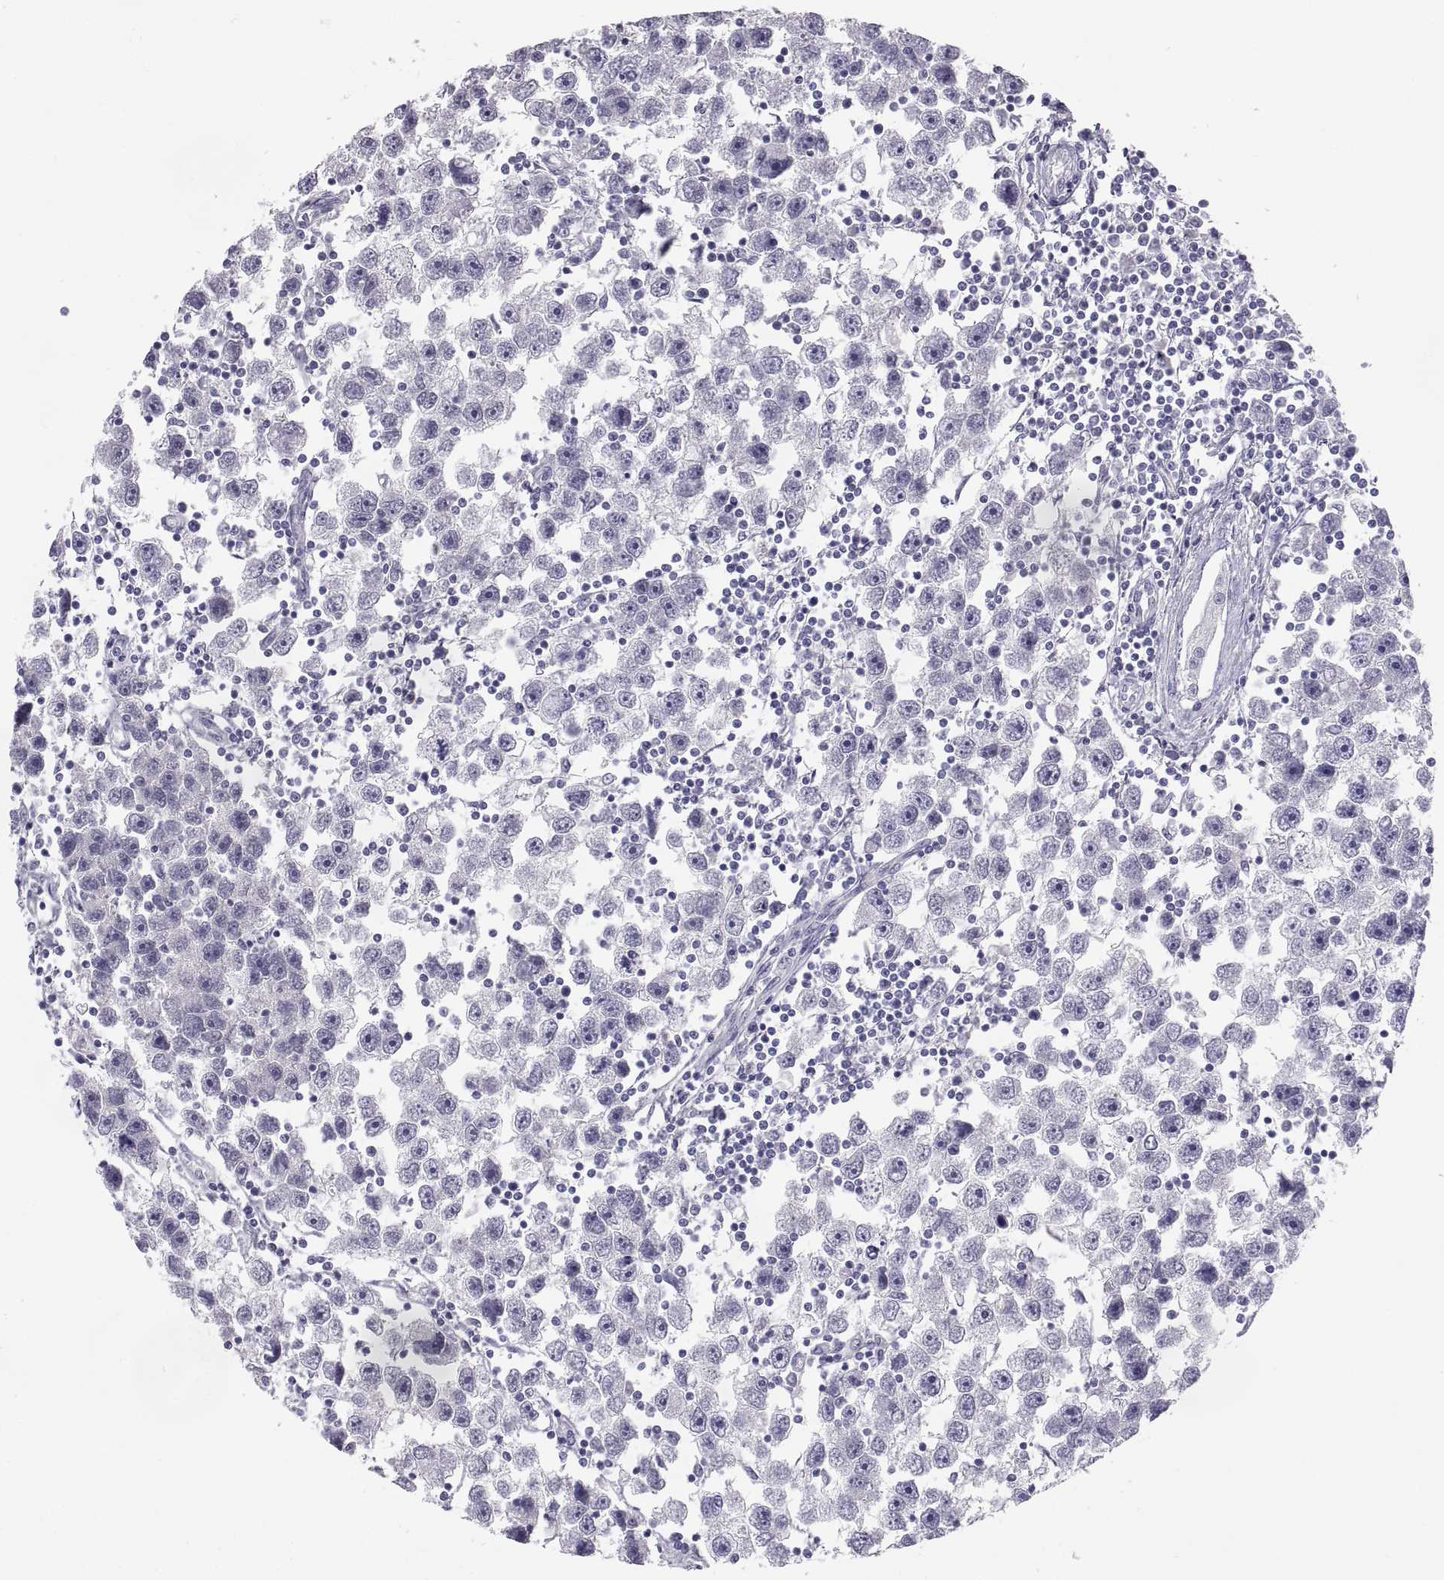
{"staining": {"intensity": "negative", "quantity": "none", "location": "none"}, "tissue": "testis cancer", "cell_type": "Tumor cells", "image_type": "cancer", "snomed": [{"axis": "morphology", "description": "Seminoma, NOS"}, {"axis": "topography", "description": "Testis"}], "caption": "An image of human testis cancer (seminoma) is negative for staining in tumor cells. Nuclei are stained in blue.", "gene": "TEX13A", "patient": {"sex": "male", "age": 30}}